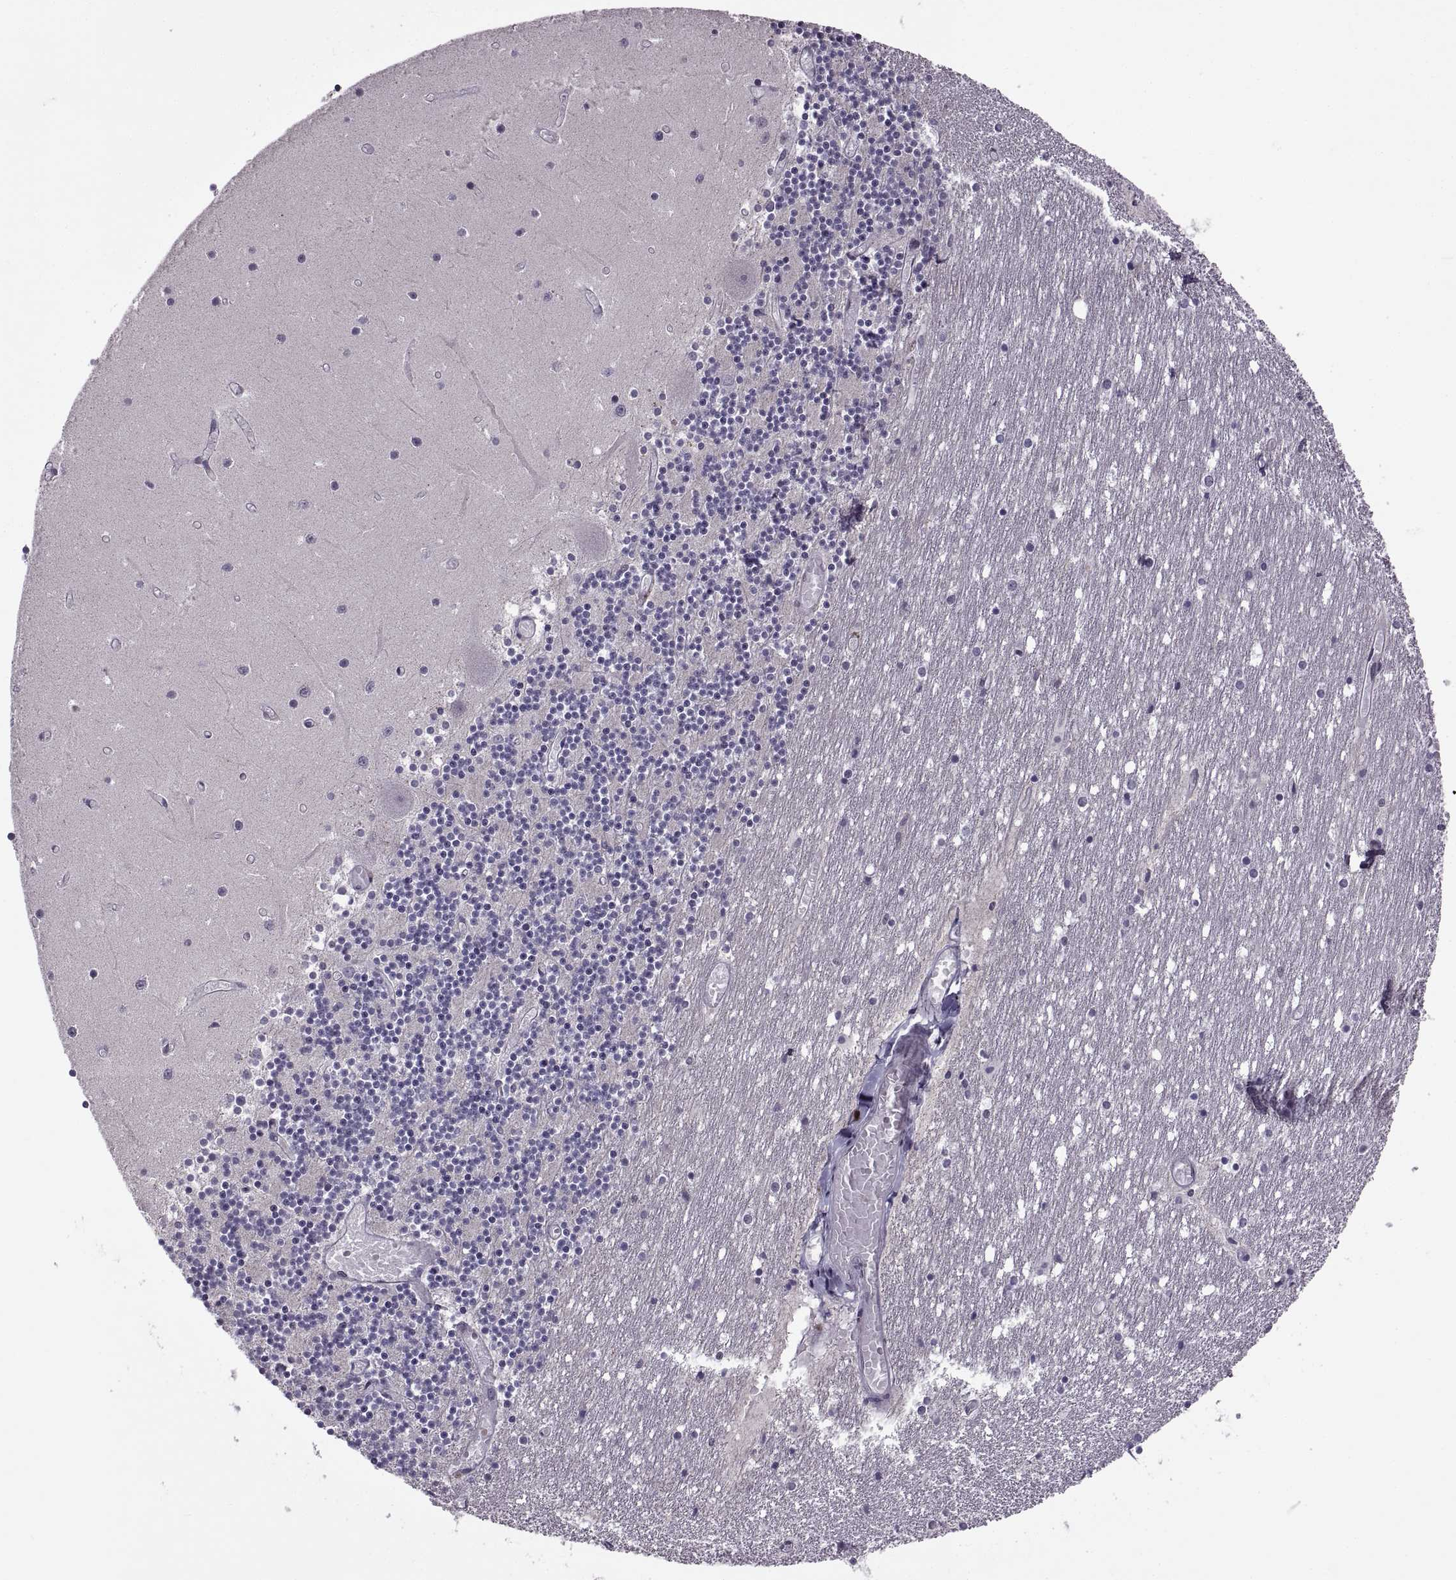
{"staining": {"intensity": "negative", "quantity": "none", "location": "none"}, "tissue": "cerebellum", "cell_type": "Cells in granular layer", "image_type": "normal", "snomed": [{"axis": "morphology", "description": "Normal tissue, NOS"}, {"axis": "topography", "description": "Cerebellum"}], "caption": "Immunohistochemistry (IHC) photomicrograph of unremarkable cerebellum stained for a protein (brown), which demonstrates no staining in cells in granular layer.", "gene": "OTP", "patient": {"sex": "female", "age": 28}}